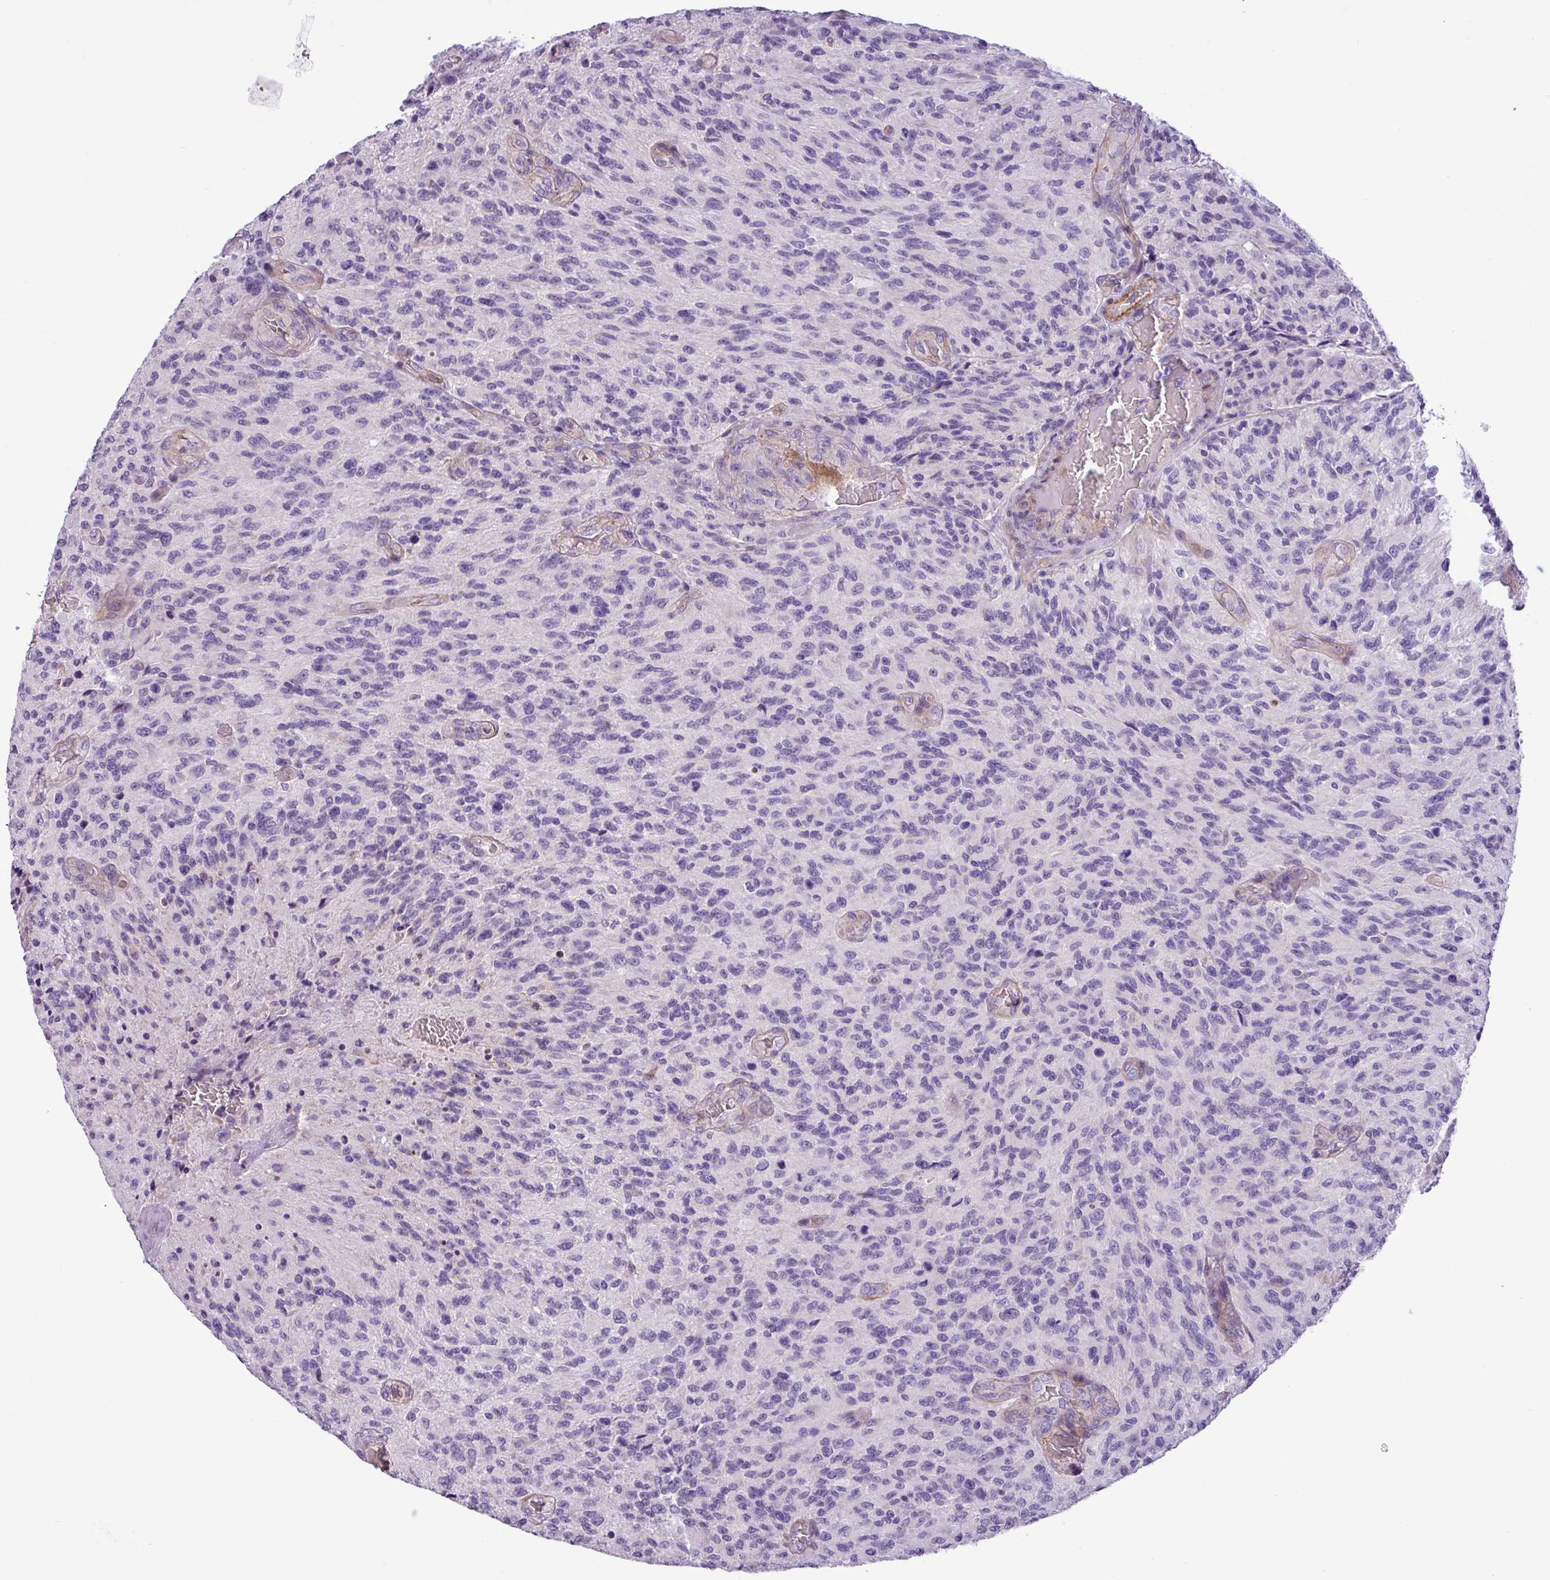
{"staining": {"intensity": "negative", "quantity": "none", "location": "none"}, "tissue": "glioma", "cell_type": "Tumor cells", "image_type": "cancer", "snomed": [{"axis": "morphology", "description": "Normal tissue, NOS"}, {"axis": "morphology", "description": "Glioma, malignant, High grade"}, {"axis": "topography", "description": "Cerebral cortex"}], "caption": "The histopathology image shows no significant positivity in tumor cells of malignant glioma (high-grade).", "gene": "C11orf91", "patient": {"sex": "male", "age": 56}}